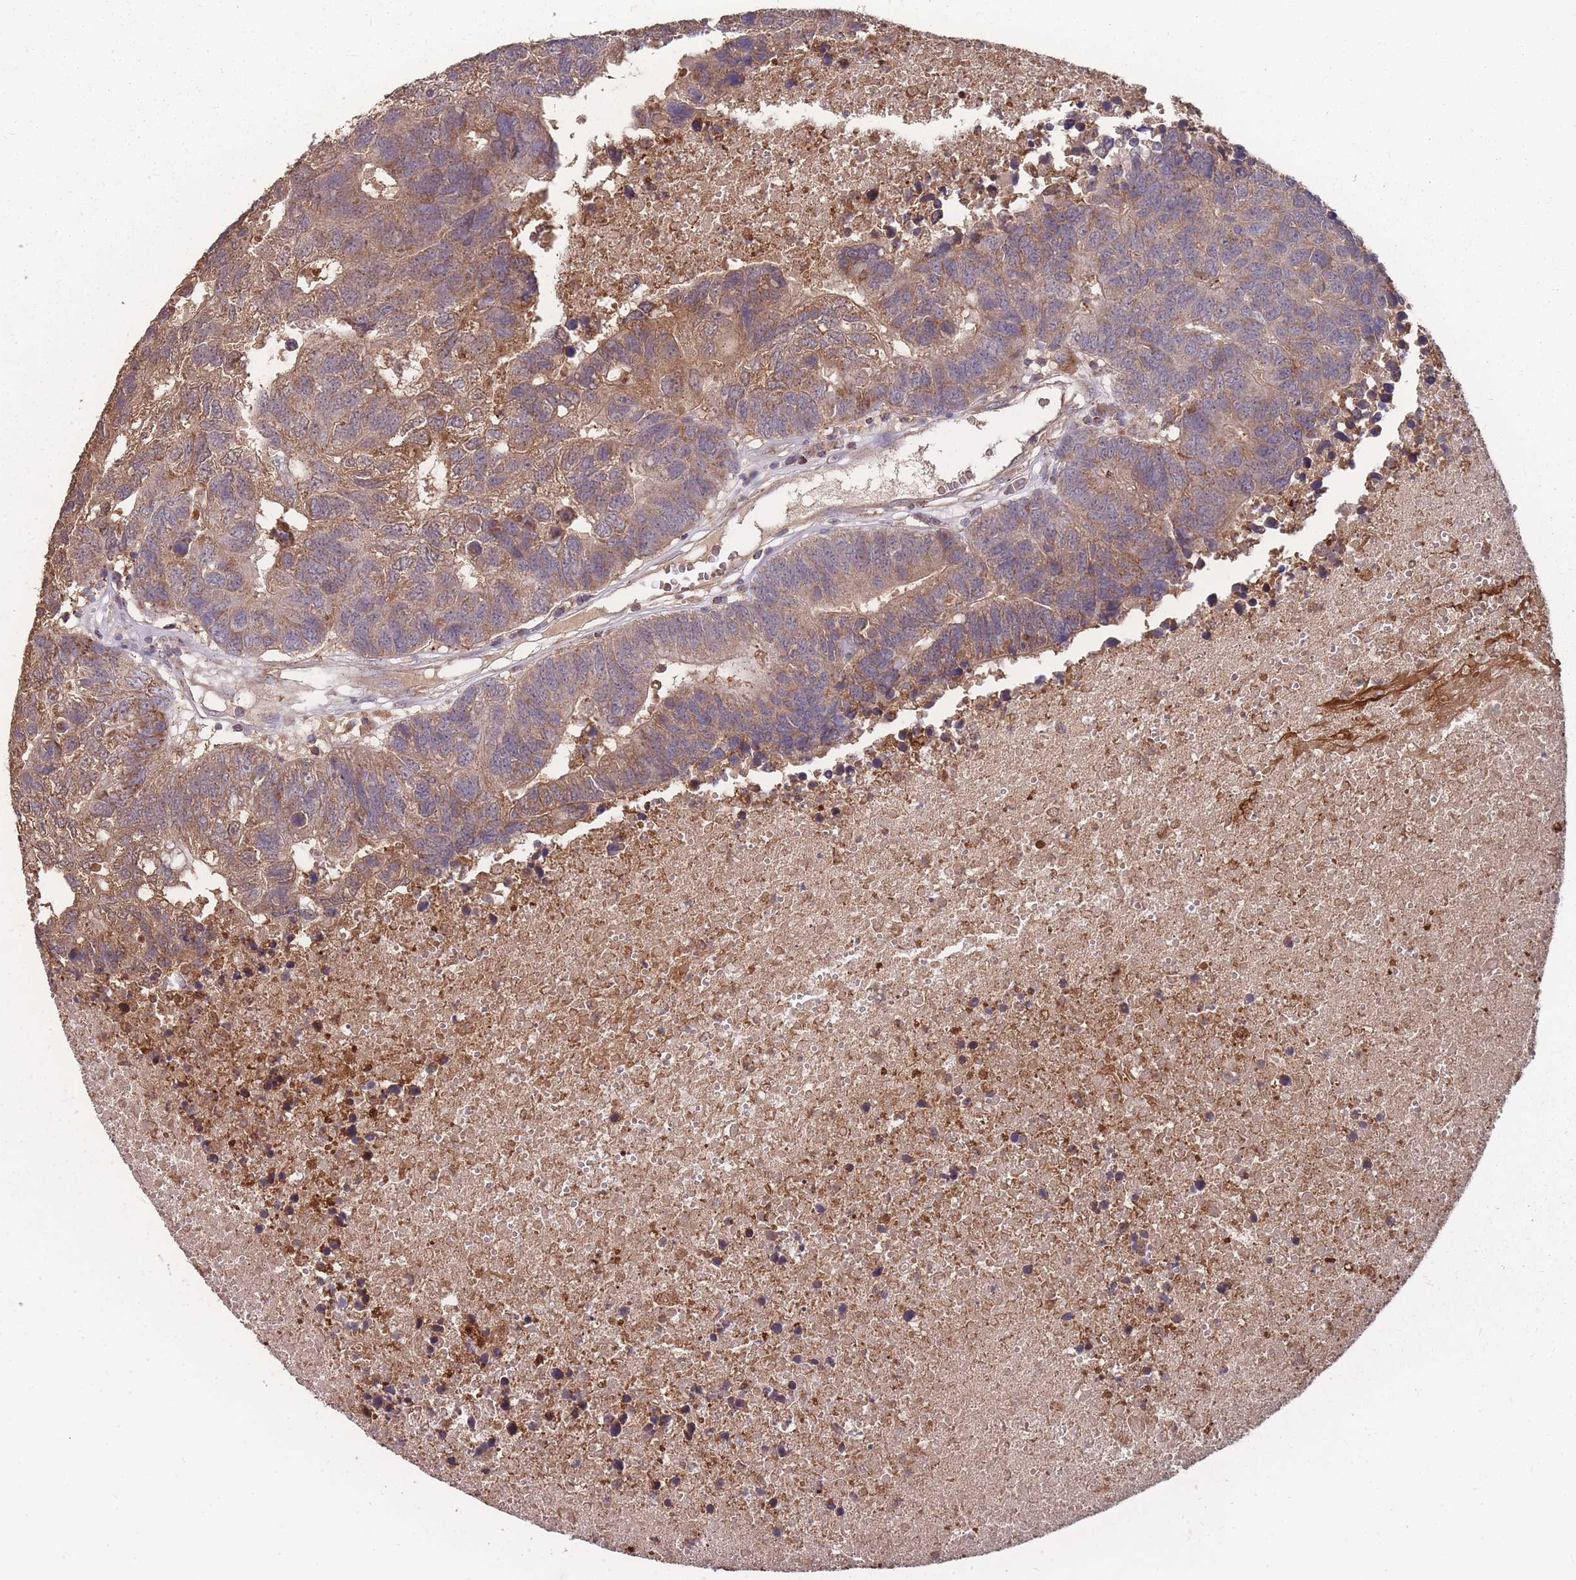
{"staining": {"intensity": "moderate", "quantity": ">75%", "location": "cytoplasmic/membranous"}, "tissue": "colorectal cancer", "cell_type": "Tumor cells", "image_type": "cancer", "snomed": [{"axis": "morphology", "description": "Adenocarcinoma, NOS"}, {"axis": "topography", "description": "Colon"}], "caption": "Colorectal cancer stained with IHC reveals moderate cytoplasmic/membranous staining in approximately >75% of tumor cells.", "gene": "SLC35B4", "patient": {"sex": "female", "age": 48}}